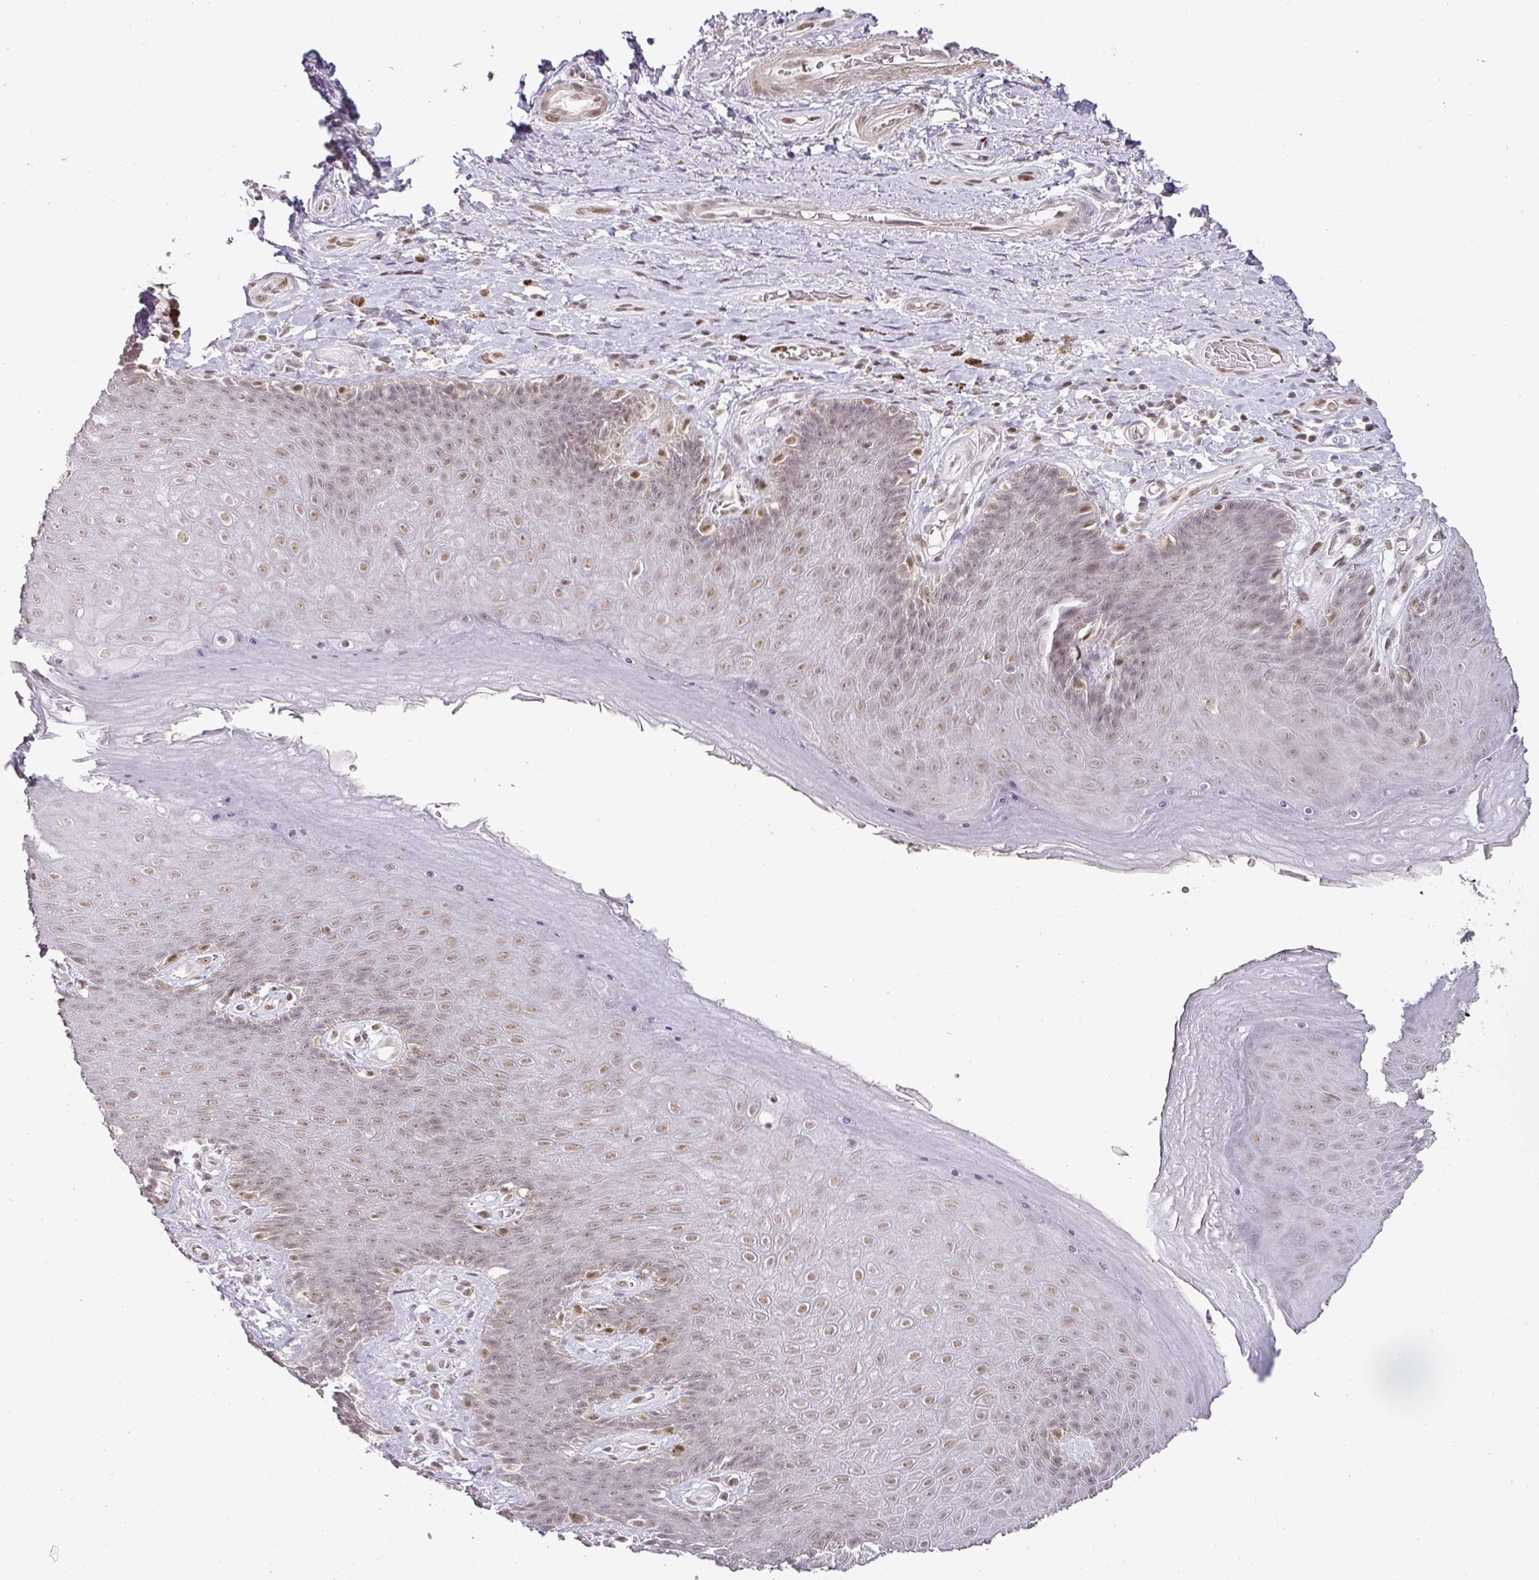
{"staining": {"intensity": "moderate", "quantity": "25%-75%", "location": "nuclear"}, "tissue": "skin", "cell_type": "Epidermal cells", "image_type": "normal", "snomed": [{"axis": "morphology", "description": "Normal tissue, NOS"}, {"axis": "topography", "description": "Anal"}, {"axis": "topography", "description": "Peripheral nerve tissue"}], "caption": "Immunohistochemistry photomicrograph of unremarkable skin: skin stained using immunohistochemistry (IHC) shows medium levels of moderate protein expression localized specifically in the nuclear of epidermal cells, appearing as a nuclear brown color.", "gene": "GPRIN2", "patient": {"sex": "male", "age": 53}}